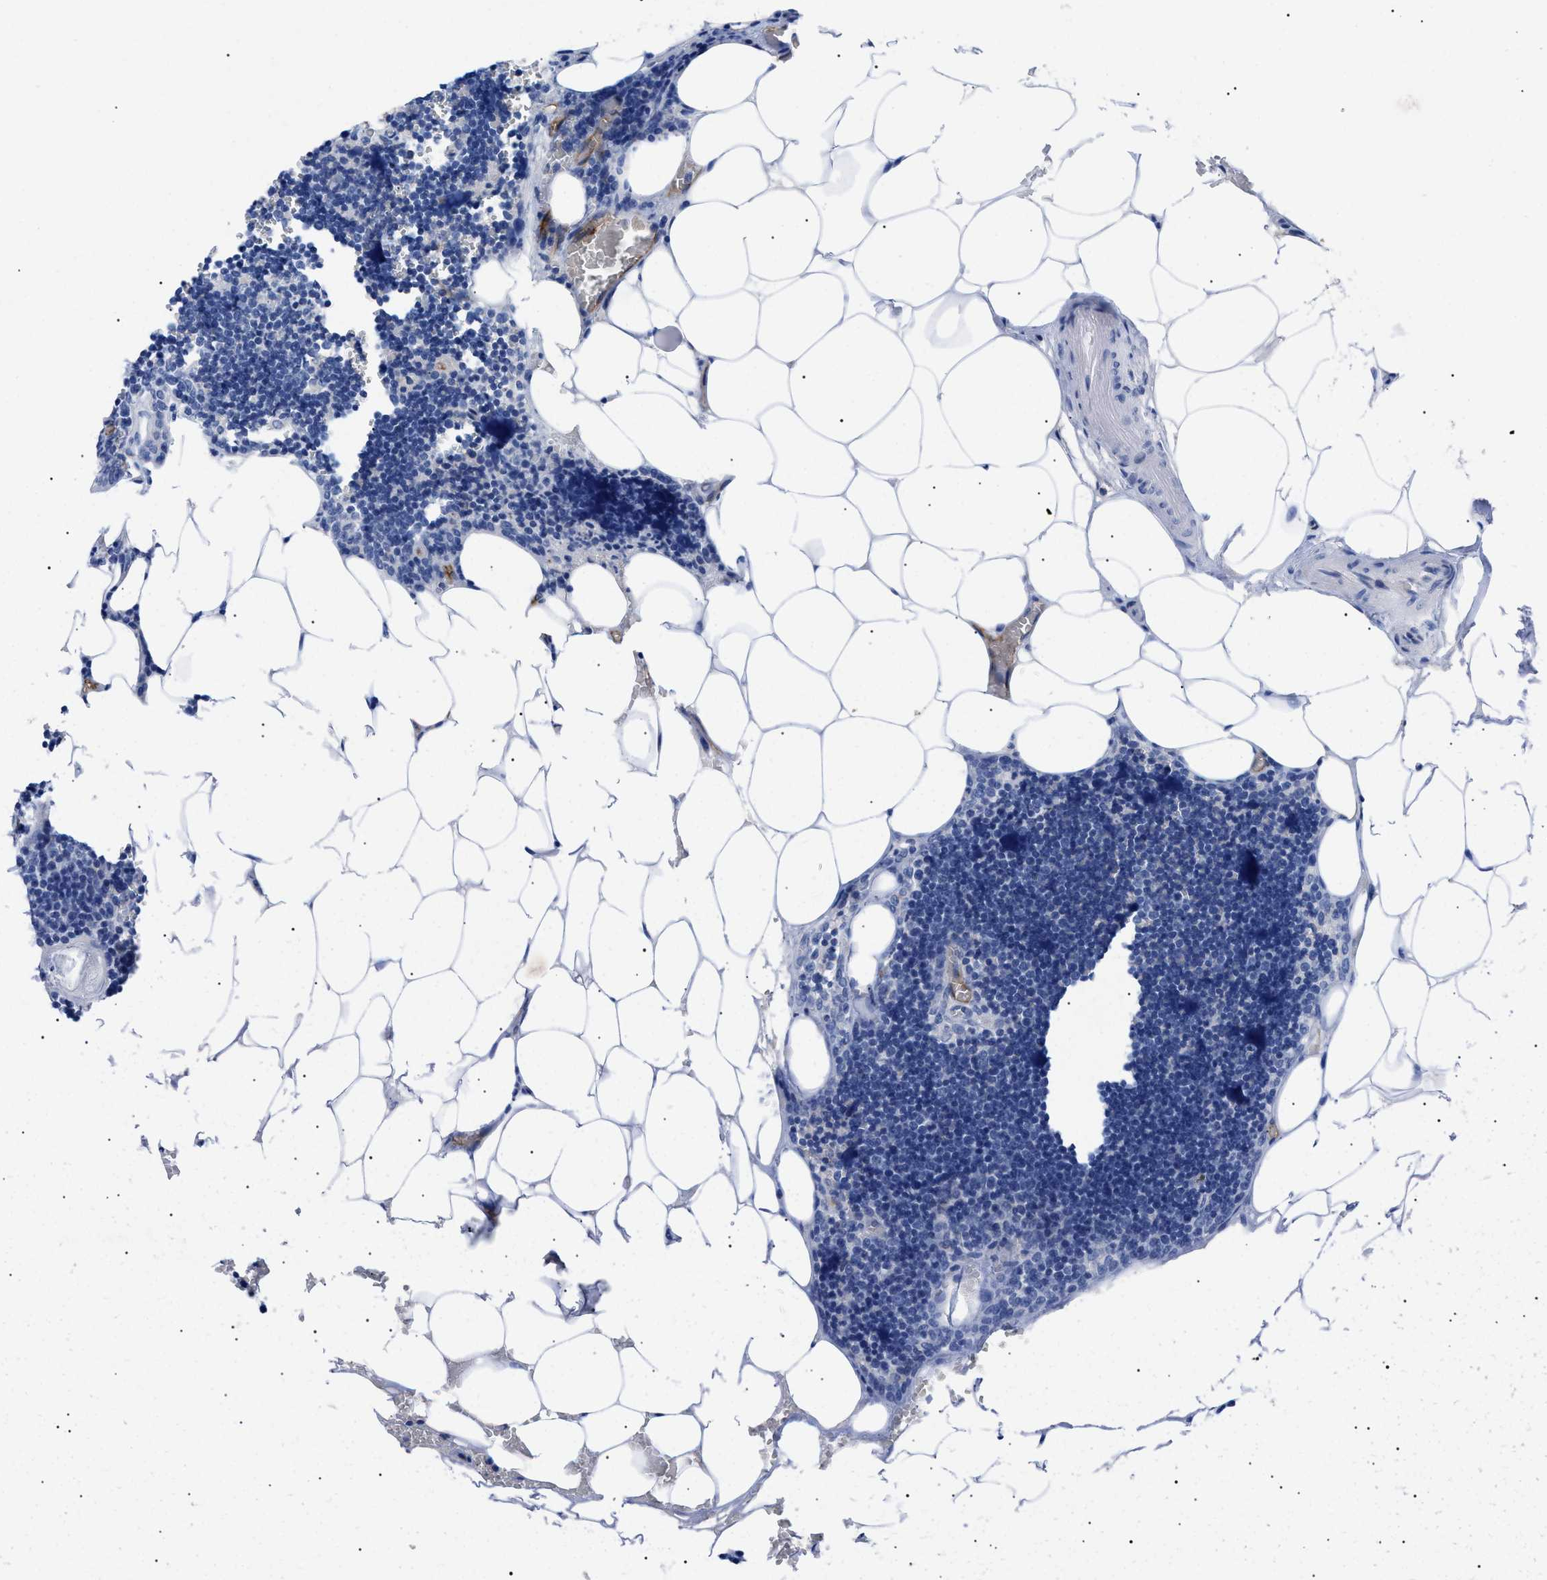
{"staining": {"intensity": "negative", "quantity": "none", "location": "none"}, "tissue": "lymph node", "cell_type": "Germinal center cells", "image_type": "normal", "snomed": [{"axis": "morphology", "description": "Normal tissue, NOS"}, {"axis": "topography", "description": "Lymph node"}], "caption": "DAB immunohistochemical staining of unremarkable lymph node reveals no significant expression in germinal center cells. (DAB immunohistochemistry (IHC), high magnification).", "gene": "ACKR1", "patient": {"sex": "male", "age": 33}}